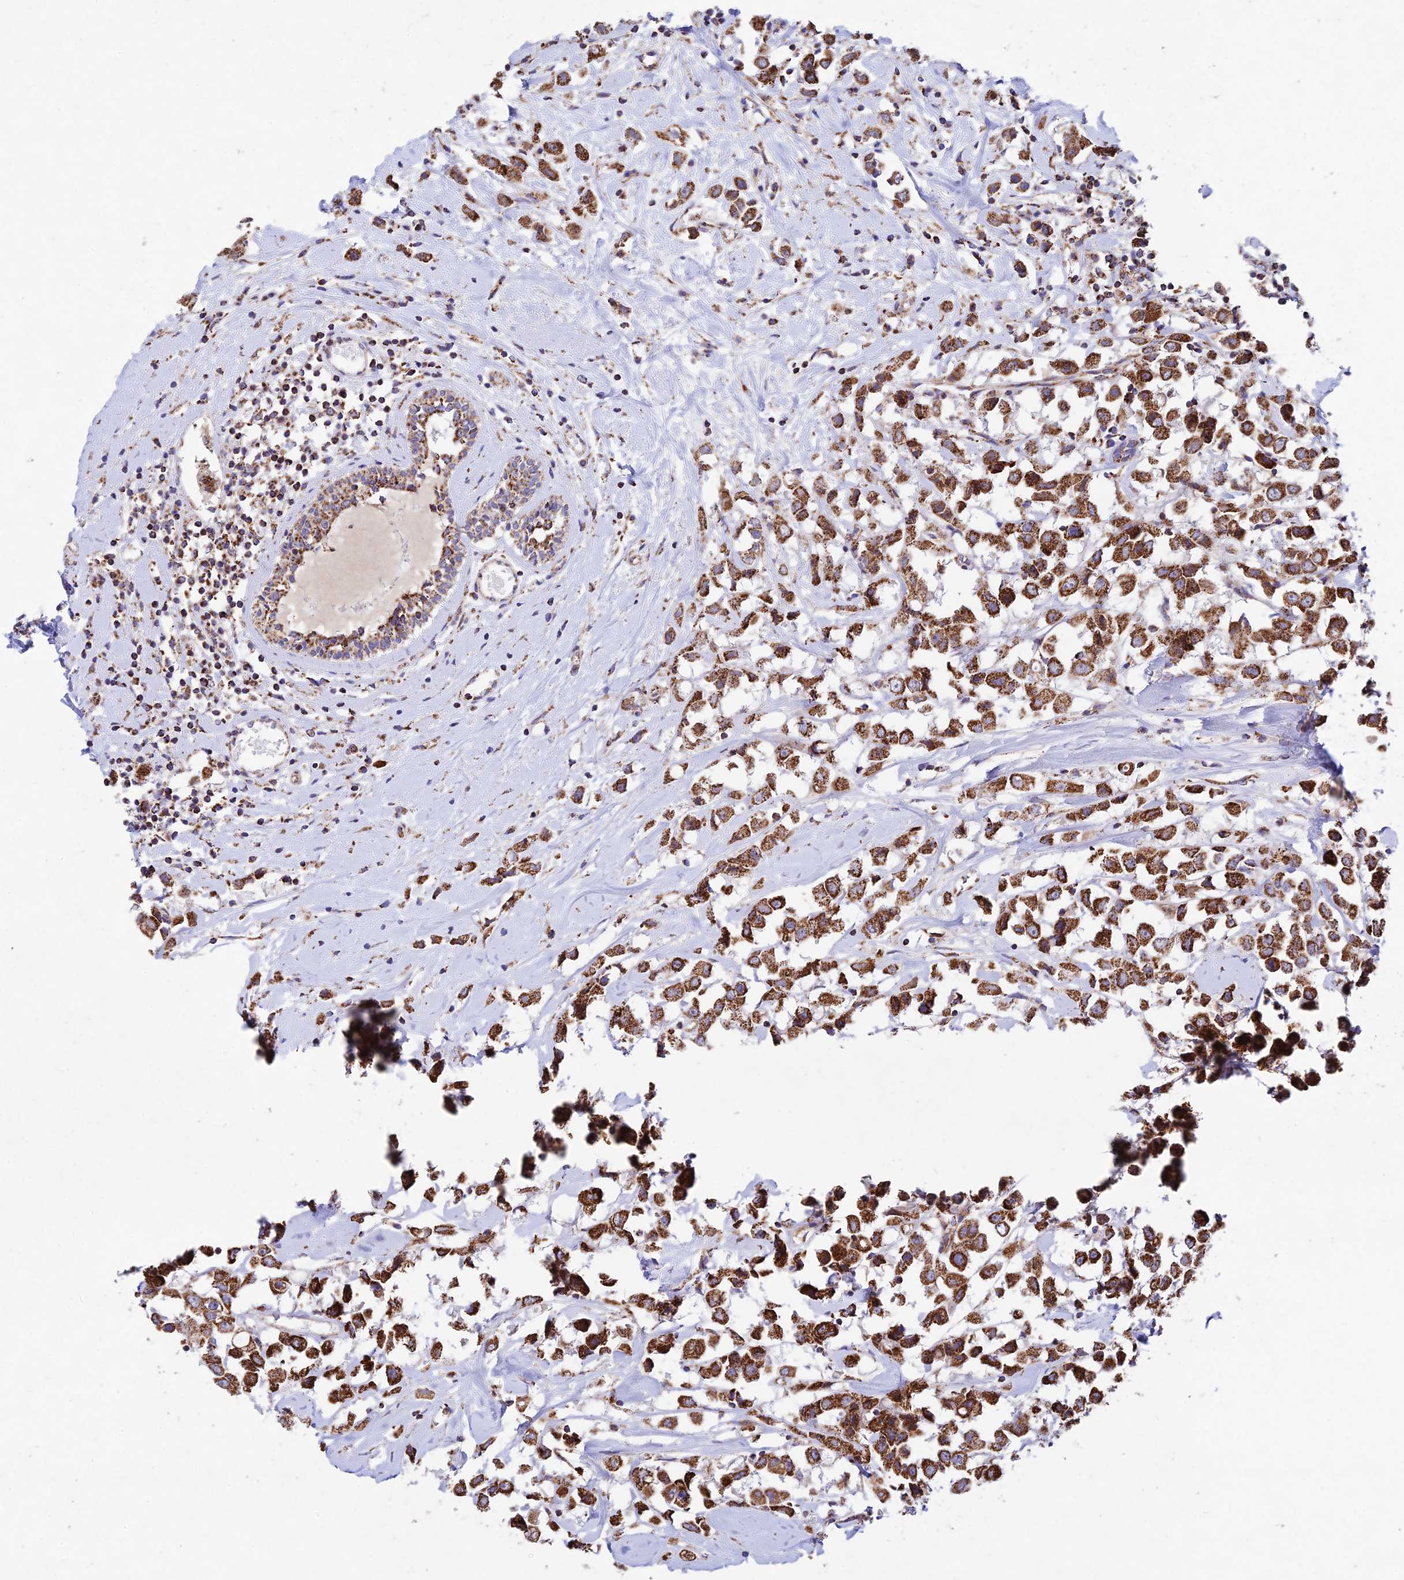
{"staining": {"intensity": "strong", "quantity": ">75%", "location": "cytoplasmic/membranous"}, "tissue": "breast cancer", "cell_type": "Tumor cells", "image_type": "cancer", "snomed": [{"axis": "morphology", "description": "Duct carcinoma"}, {"axis": "topography", "description": "Breast"}], "caption": "Immunohistochemistry (IHC) photomicrograph of human breast cancer stained for a protein (brown), which shows high levels of strong cytoplasmic/membranous expression in approximately >75% of tumor cells.", "gene": "KHDC3L", "patient": {"sex": "female", "age": 61}}